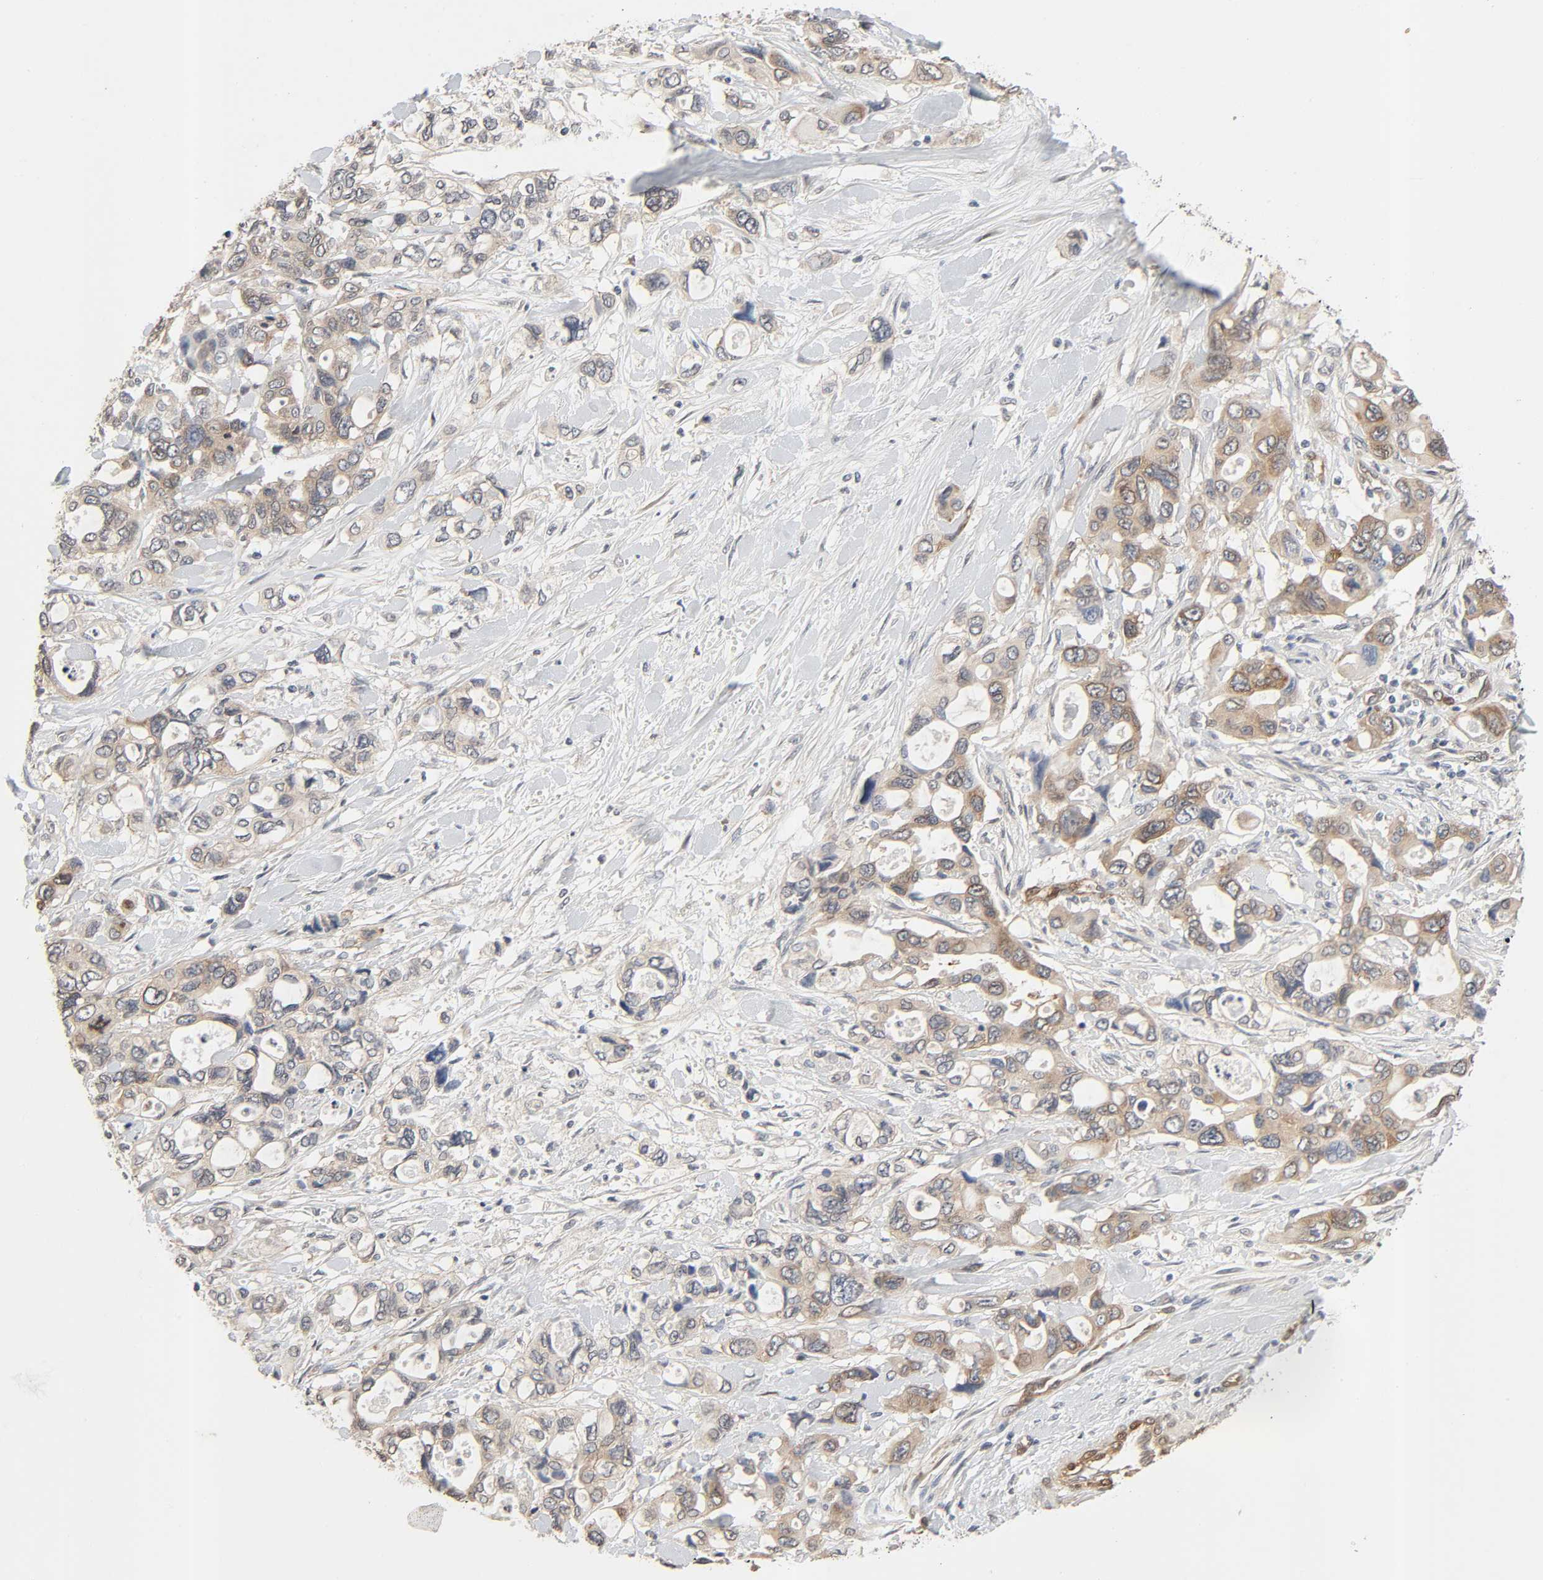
{"staining": {"intensity": "moderate", "quantity": "25%-75%", "location": "cytoplasmic/membranous"}, "tissue": "pancreatic cancer", "cell_type": "Tumor cells", "image_type": "cancer", "snomed": [{"axis": "morphology", "description": "Adenocarcinoma, NOS"}, {"axis": "topography", "description": "Pancreas"}], "caption": "Pancreatic adenocarcinoma was stained to show a protein in brown. There is medium levels of moderate cytoplasmic/membranous positivity in approximately 25%-75% of tumor cells. (DAB (3,3'-diaminobenzidine) = brown stain, brightfield microscopy at high magnification).", "gene": "PTK2", "patient": {"sex": "male", "age": 46}}